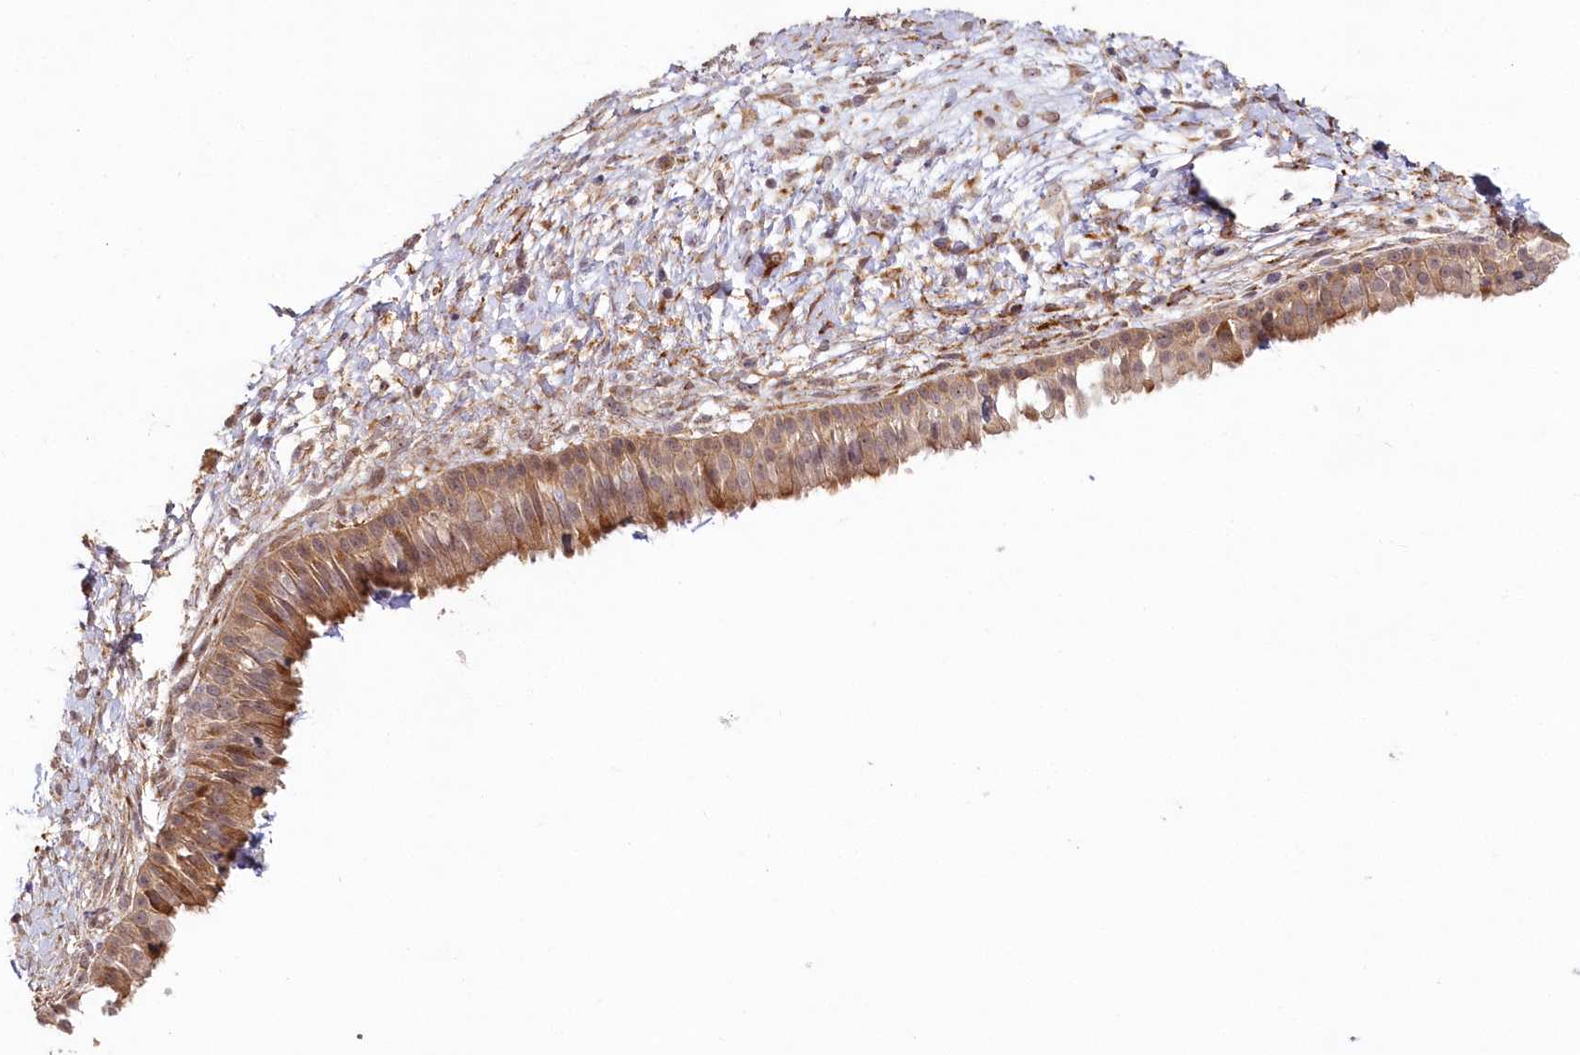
{"staining": {"intensity": "strong", "quantity": ">75%", "location": "cytoplasmic/membranous"}, "tissue": "nasopharynx", "cell_type": "Respiratory epithelial cells", "image_type": "normal", "snomed": [{"axis": "morphology", "description": "Normal tissue, NOS"}, {"axis": "topography", "description": "Nasopharynx"}], "caption": "An image of nasopharynx stained for a protein reveals strong cytoplasmic/membranous brown staining in respiratory epithelial cells. The staining is performed using DAB (3,3'-diaminobenzidine) brown chromogen to label protein expression. The nuclei are counter-stained blue using hematoxylin.", "gene": "HYCC2", "patient": {"sex": "male", "age": 22}}